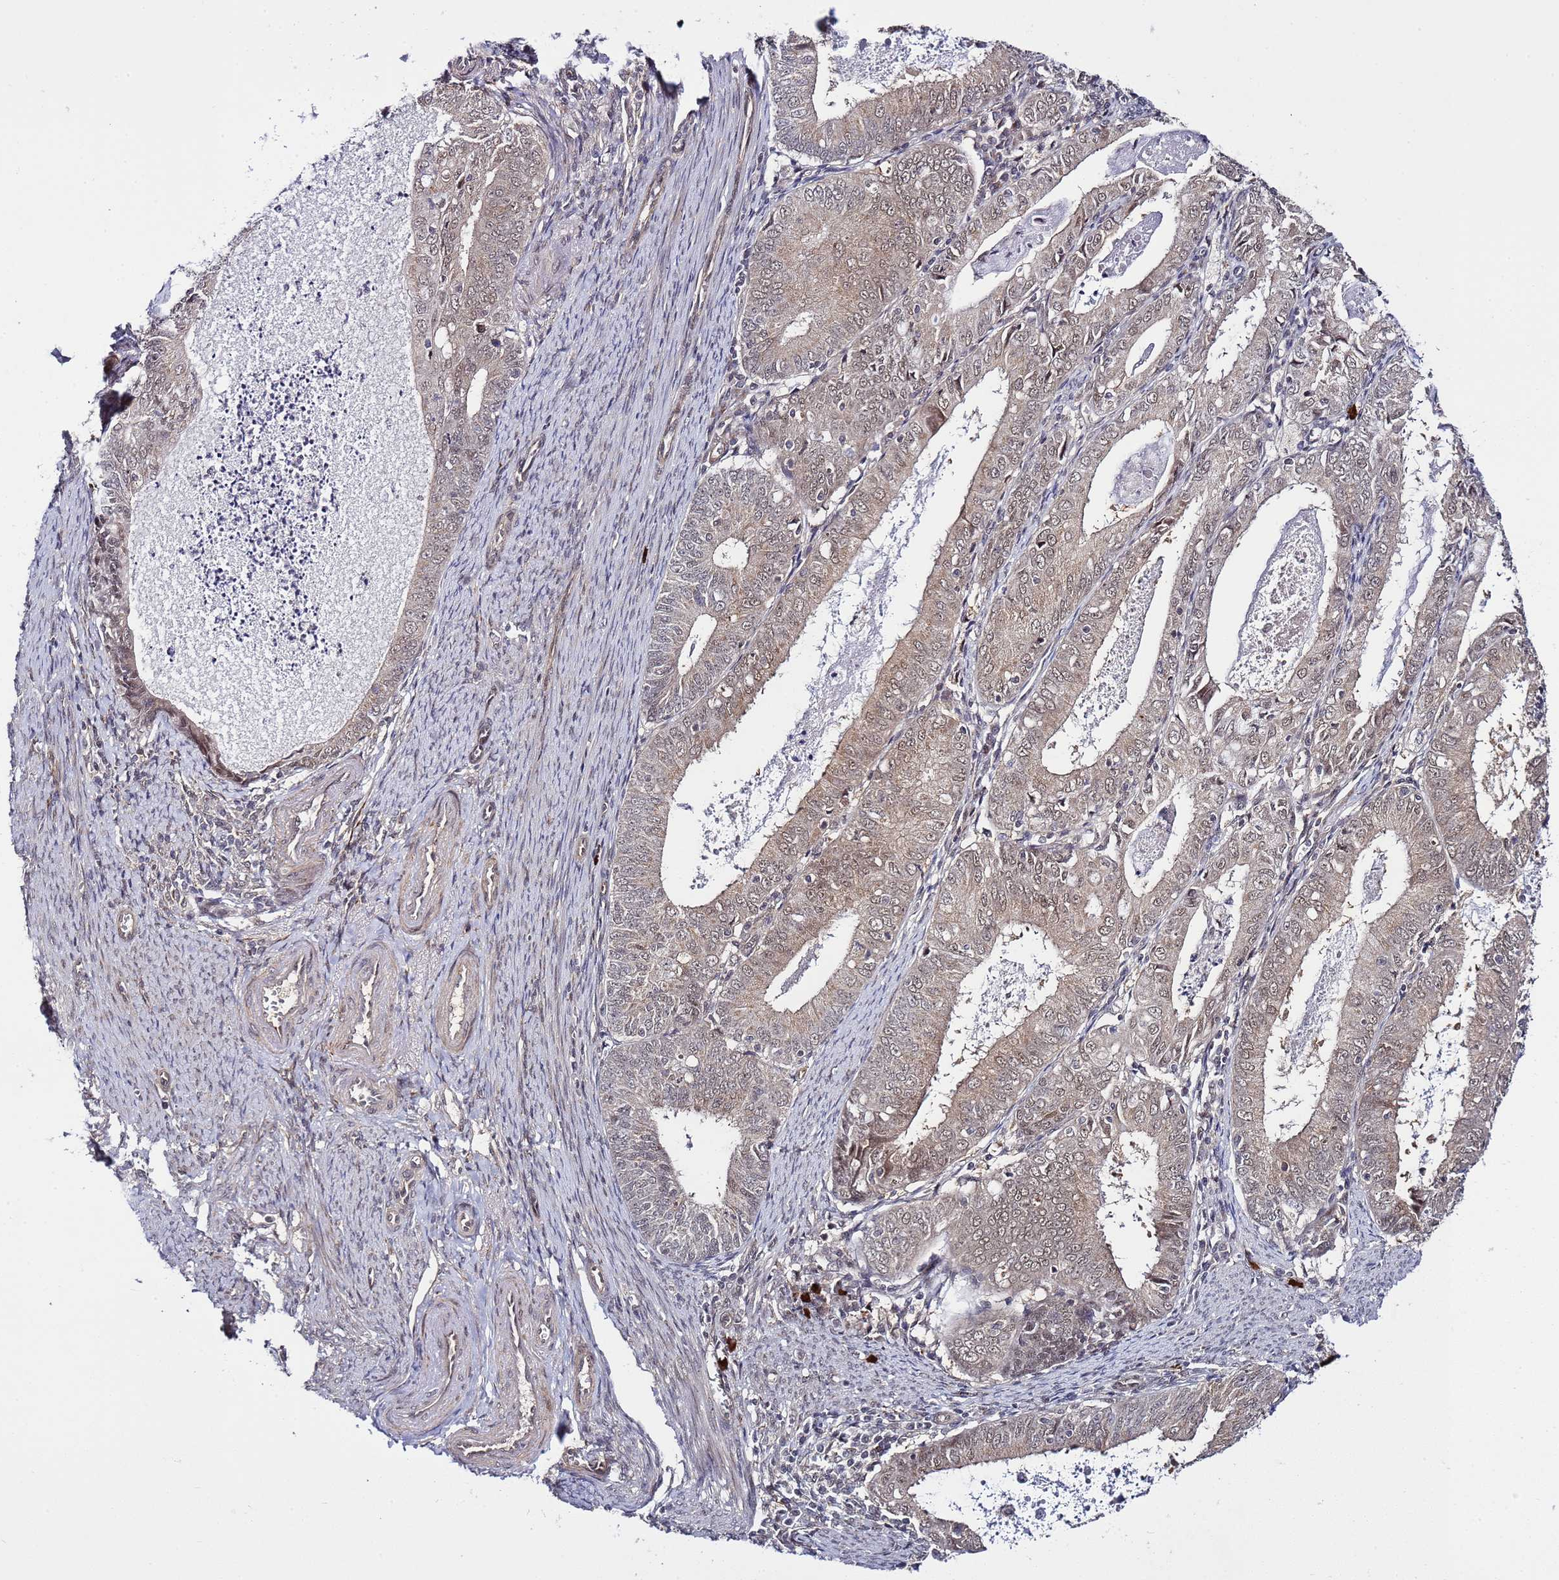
{"staining": {"intensity": "weak", "quantity": ">75%", "location": "cytoplasmic/membranous,nuclear"}, "tissue": "endometrial cancer", "cell_type": "Tumor cells", "image_type": "cancer", "snomed": [{"axis": "morphology", "description": "Adenocarcinoma, NOS"}, {"axis": "topography", "description": "Endometrium"}], "caption": "Brown immunohistochemical staining in human adenocarcinoma (endometrial) shows weak cytoplasmic/membranous and nuclear expression in about >75% of tumor cells.", "gene": "POLR2D", "patient": {"sex": "female", "age": 57}}